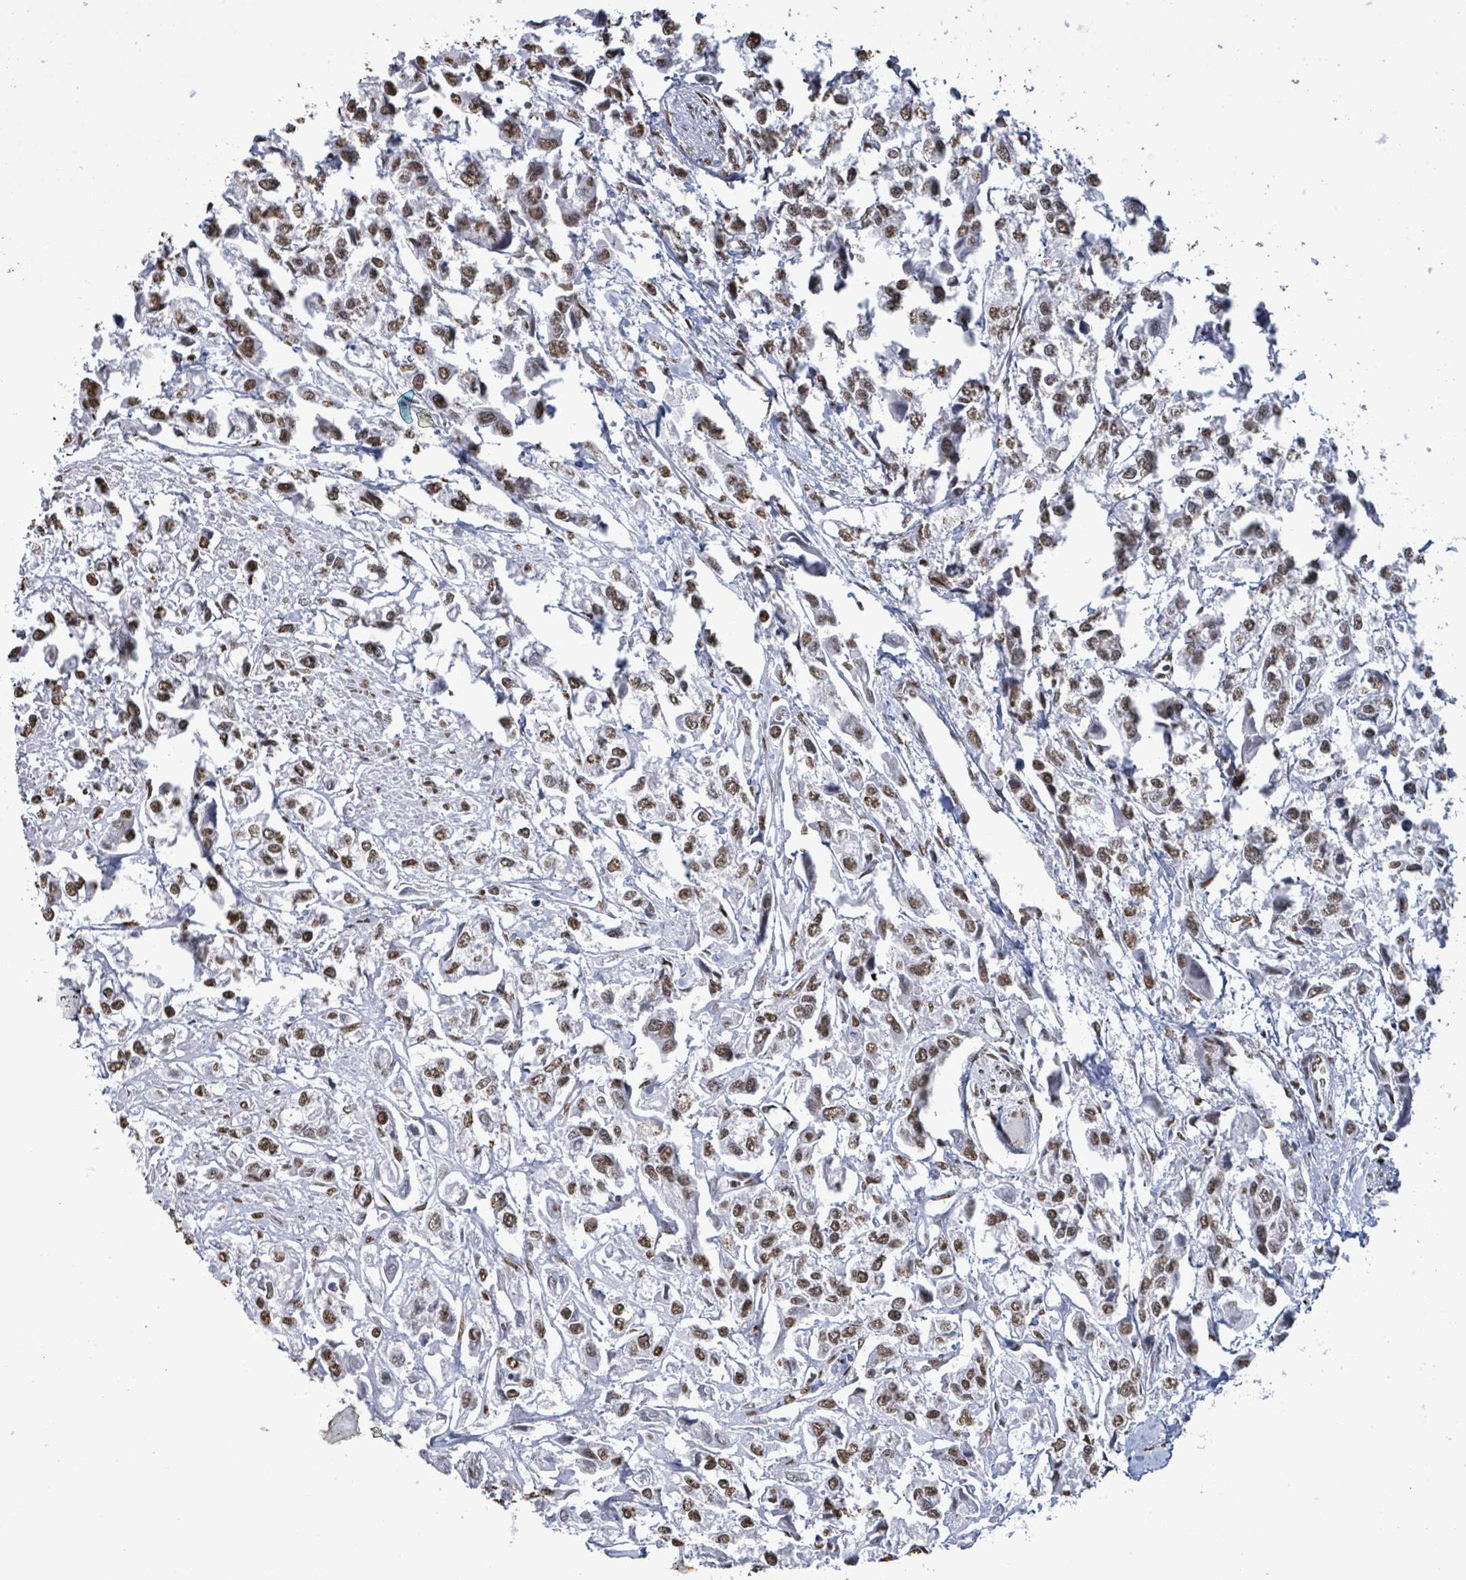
{"staining": {"intensity": "weak", "quantity": ">75%", "location": "nuclear"}, "tissue": "urothelial cancer", "cell_type": "Tumor cells", "image_type": "cancer", "snomed": [{"axis": "morphology", "description": "Urothelial carcinoma, High grade"}, {"axis": "topography", "description": "Urinary bladder"}], "caption": "Brown immunohistochemical staining in human urothelial cancer demonstrates weak nuclear expression in about >75% of tumor cells.", "gene": "SAMD14", "patient": {"sex": "male", "age": 67}}